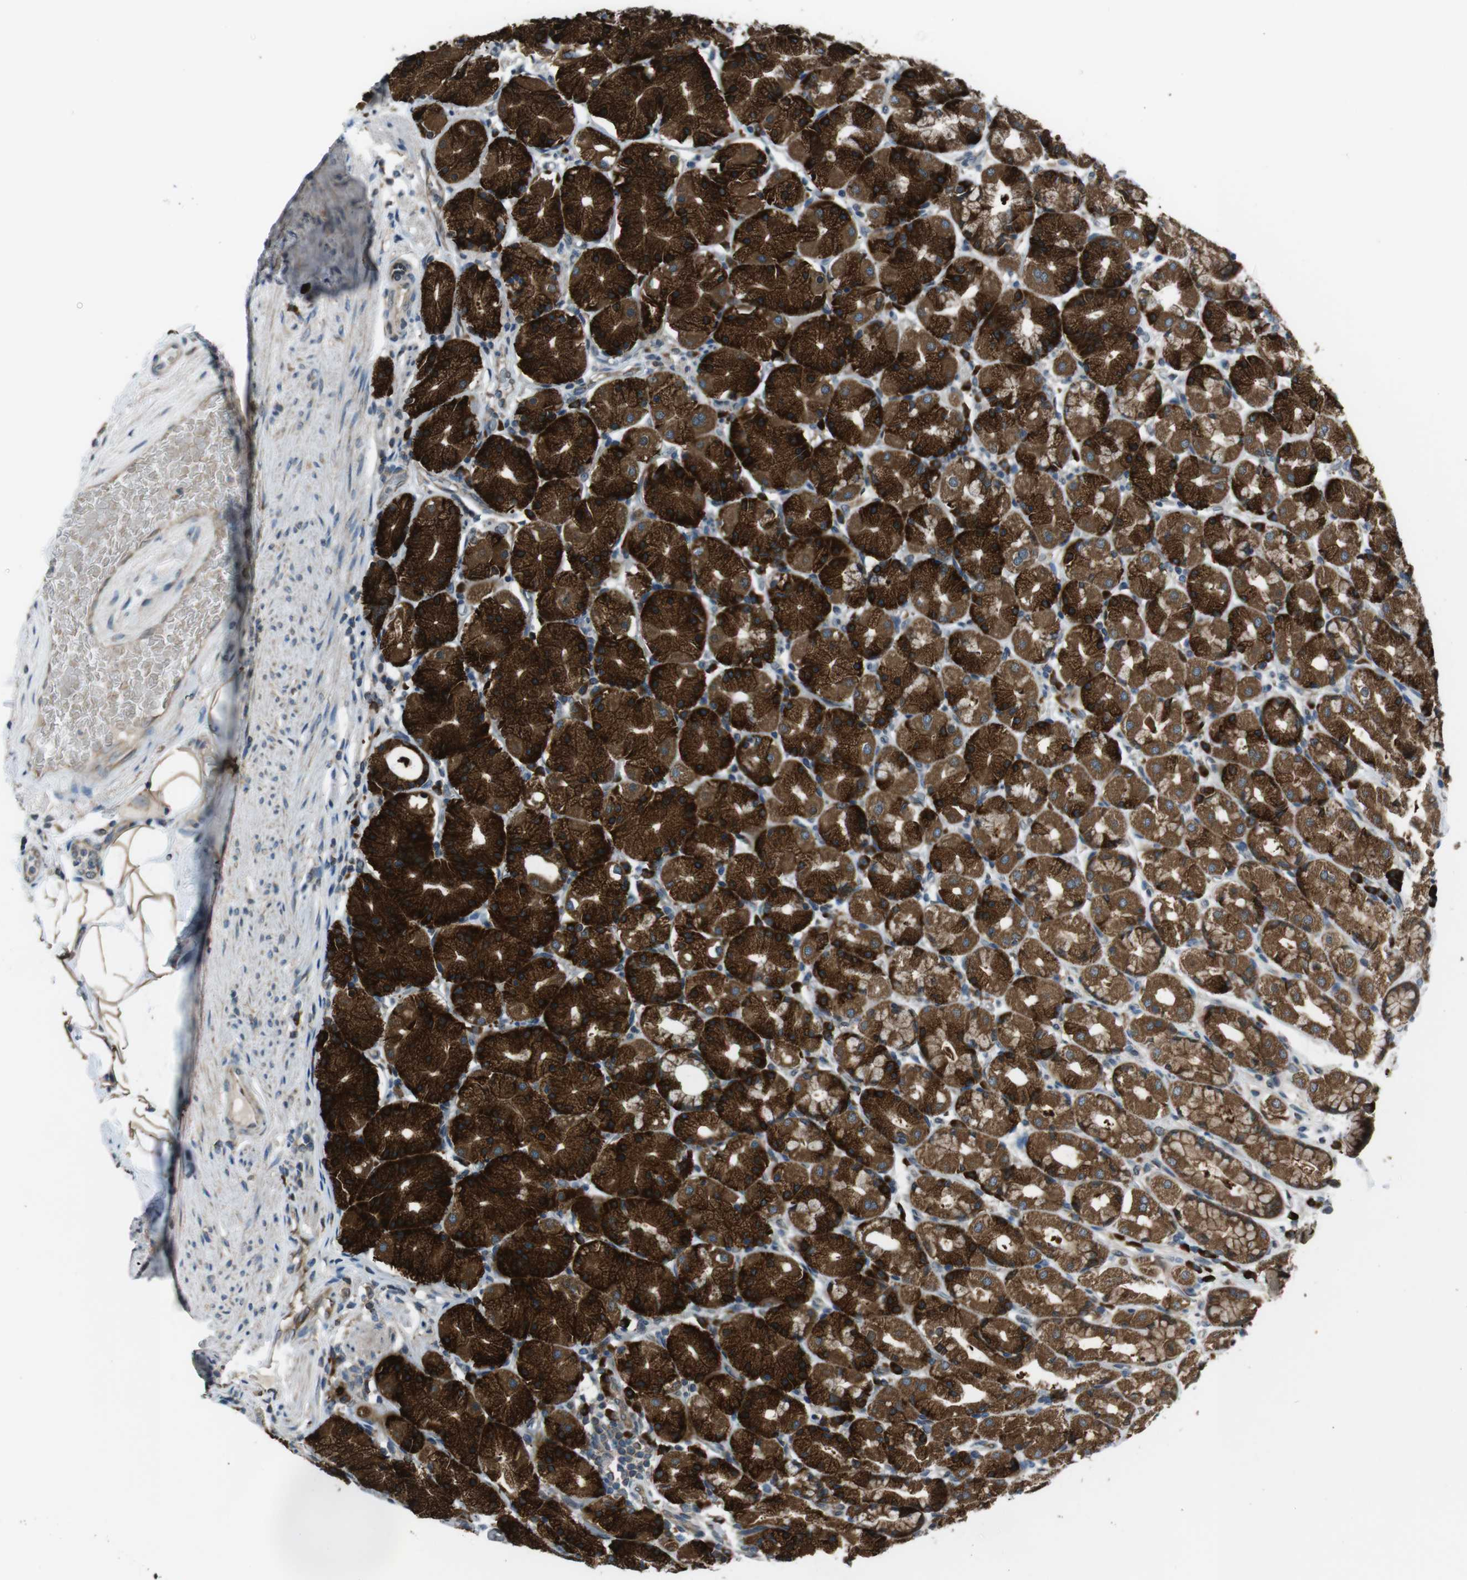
{"staining": {"intensity": "strong", "quantity": ">75%", "location": "cytoplasmic/membranous"}, "tissue": "stomach", "cell_type": "Glandular cells", "image_type": "normal", "snomed": [{"axis": "morphology", "description": "Normal tissue, NOS"}, {"axis": "topography", "description": "Stomach, upper"}], "caption": "Strong cytoplasmic/membranous expression for a protein is seen in approximately >75% of glandular cells of unremarkable stomach using immunohistochemistry (IHC).", "gene": "SSR3", "patient": {"sex": "male", "age": 68}}